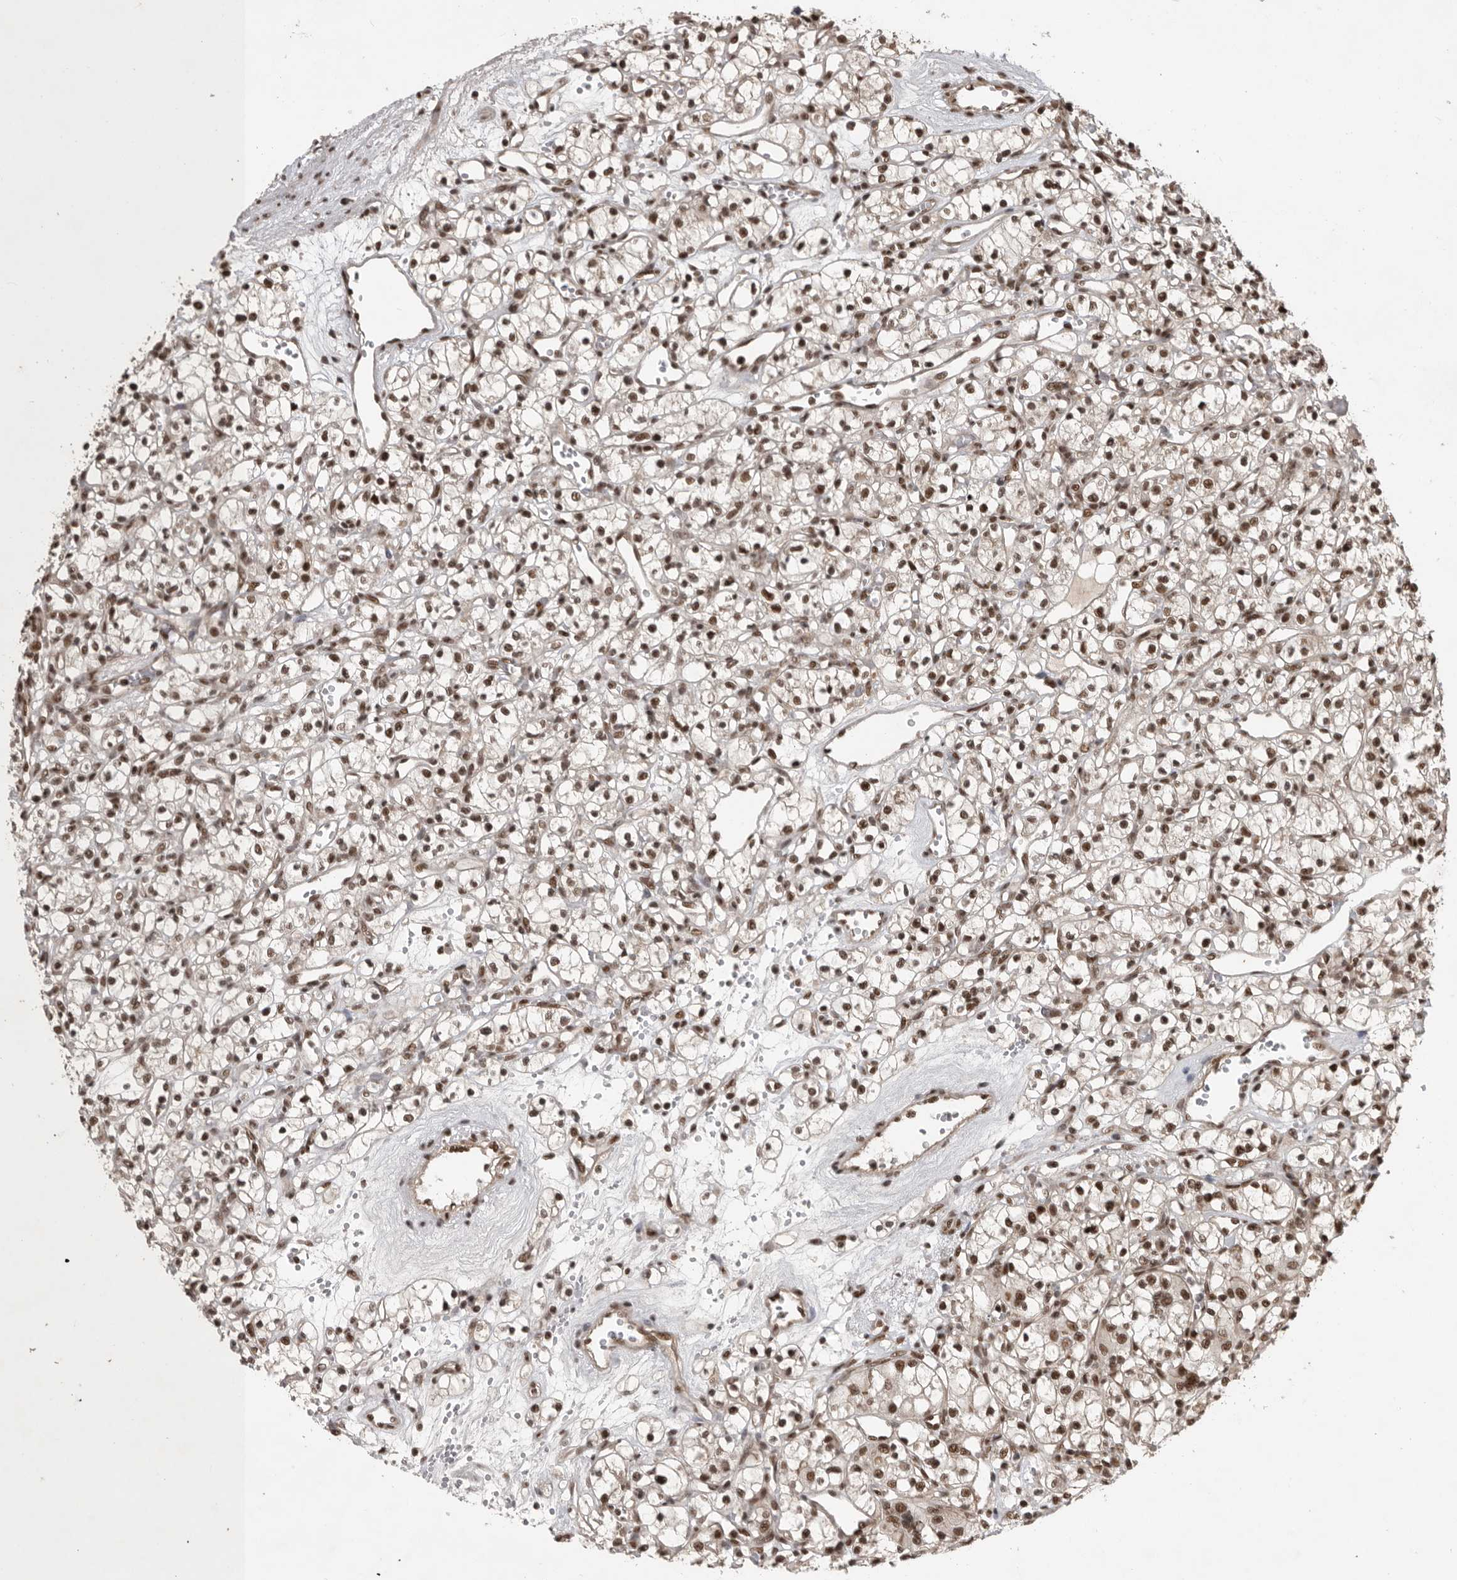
{"staining": {"intensity": "strong", "quantity": ">75%", "location": "nuclear"}, "tissue": "renal cancer", "cell_type": "Tumor cells", "image_type": "cancer", "snomed": [{"axis": "morphology", "description": "Adenocarcinoma, NOS"}, {"axis": "topography", "description": "Kidney"}], "caption": "An immunohistochemistry image of tumor tissue is shown. Protein staining in brown shows strong nuclear positivity in adenocarcinoma (renal) within tumor cells.", "gene": "CBLL1", "patient": {"sex": "female", "age": 59}}